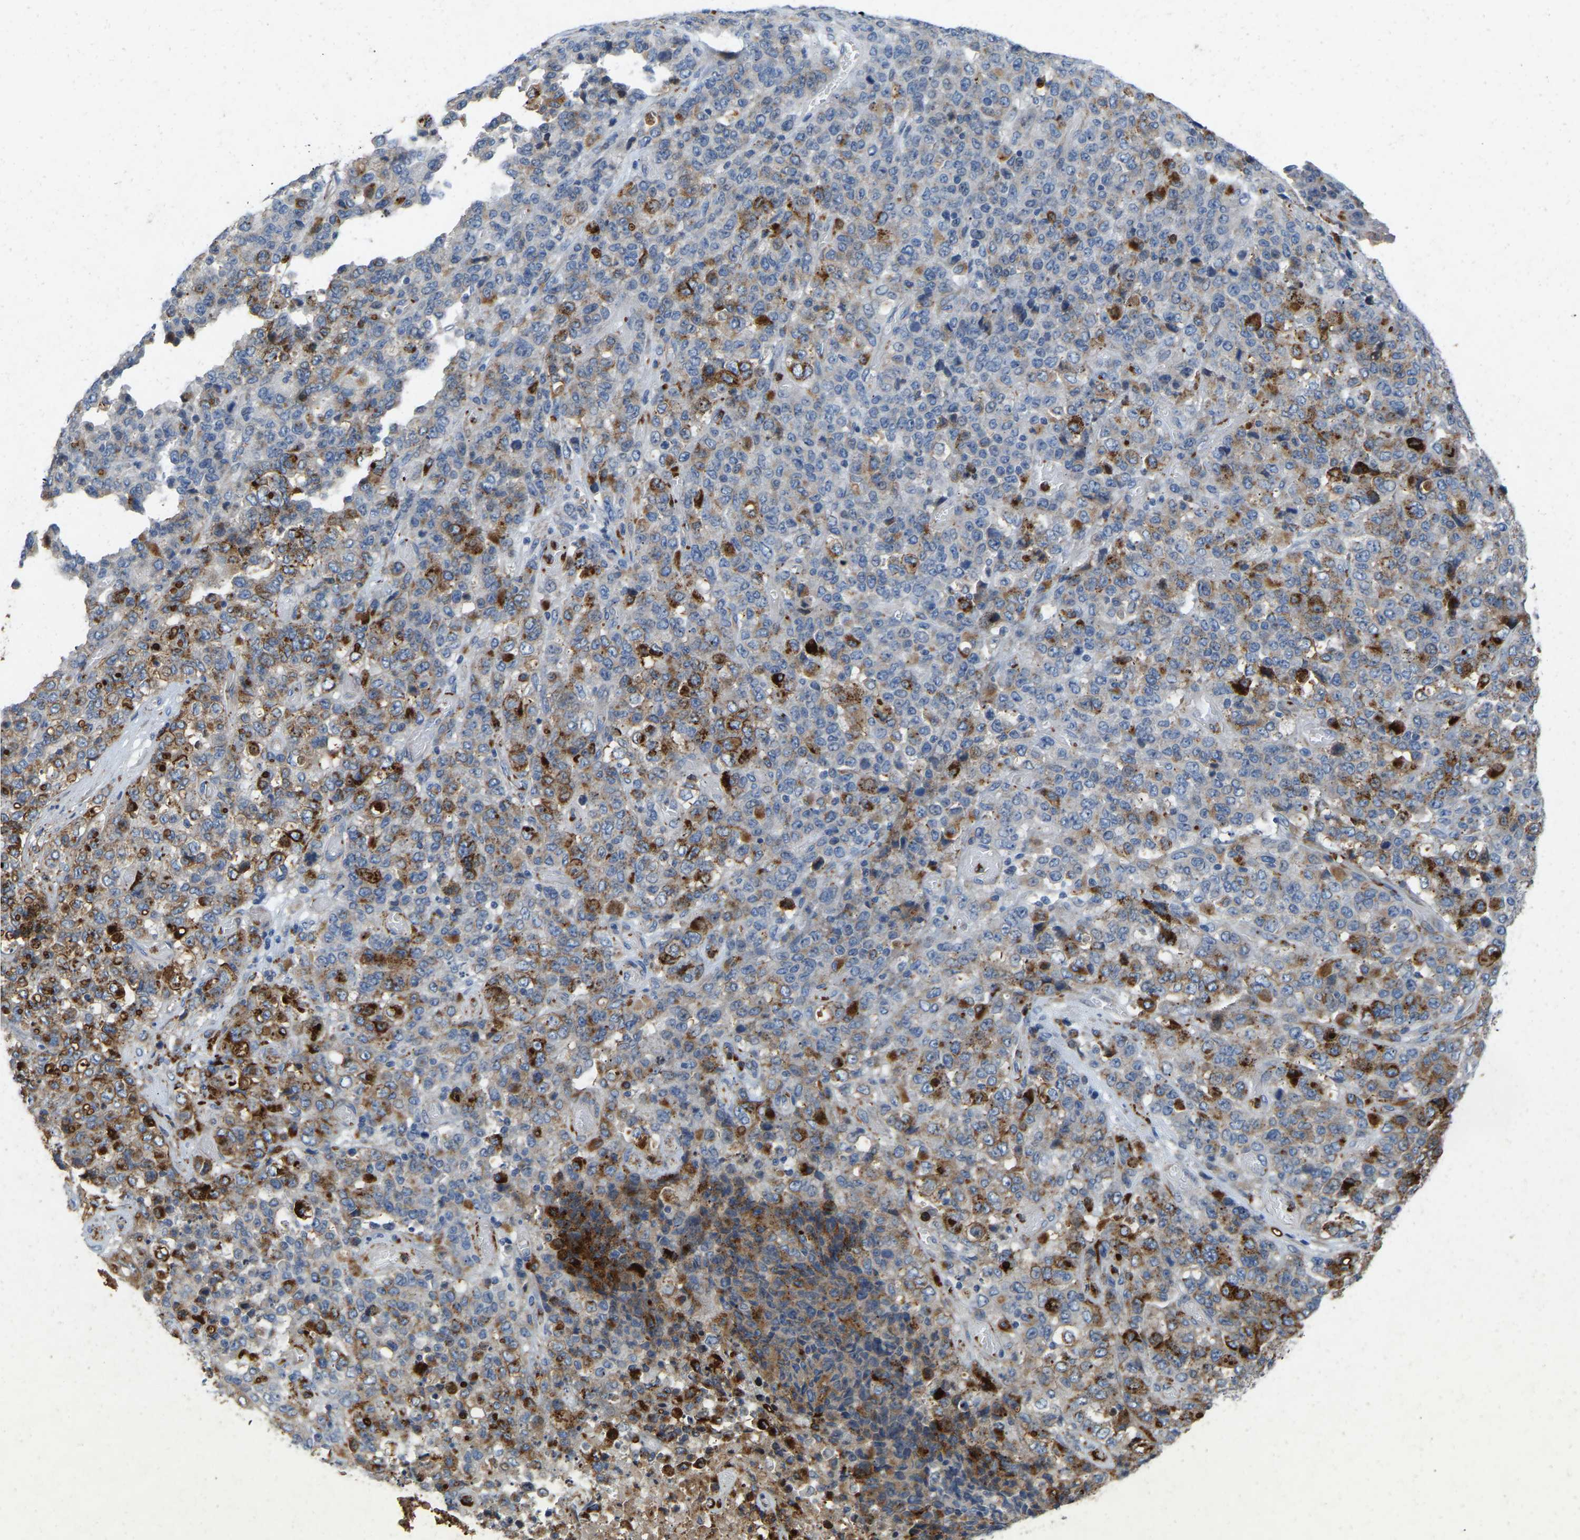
{"staining": {"intensity": "strong", "quantity": "25%-75%", "location": "cytoplasmic/membranous"}, "tissue": "stomach cancer", "cell_type": "Tumor cells", "image_type": "cancer", "snomed": [{"axis": "morphology", "description": "Adenocarcinoma, NOS"}, {"axis": "topography", "description": "Stomach"}], "caption": "A high amount of strong cytoplasmic/membranous staining is appreciated in about 25%-75% of tumor cells in stomach adenocarcinoma tissue.", "gene": "RHEB", "patient": {"sex": "female", "age": 73}}